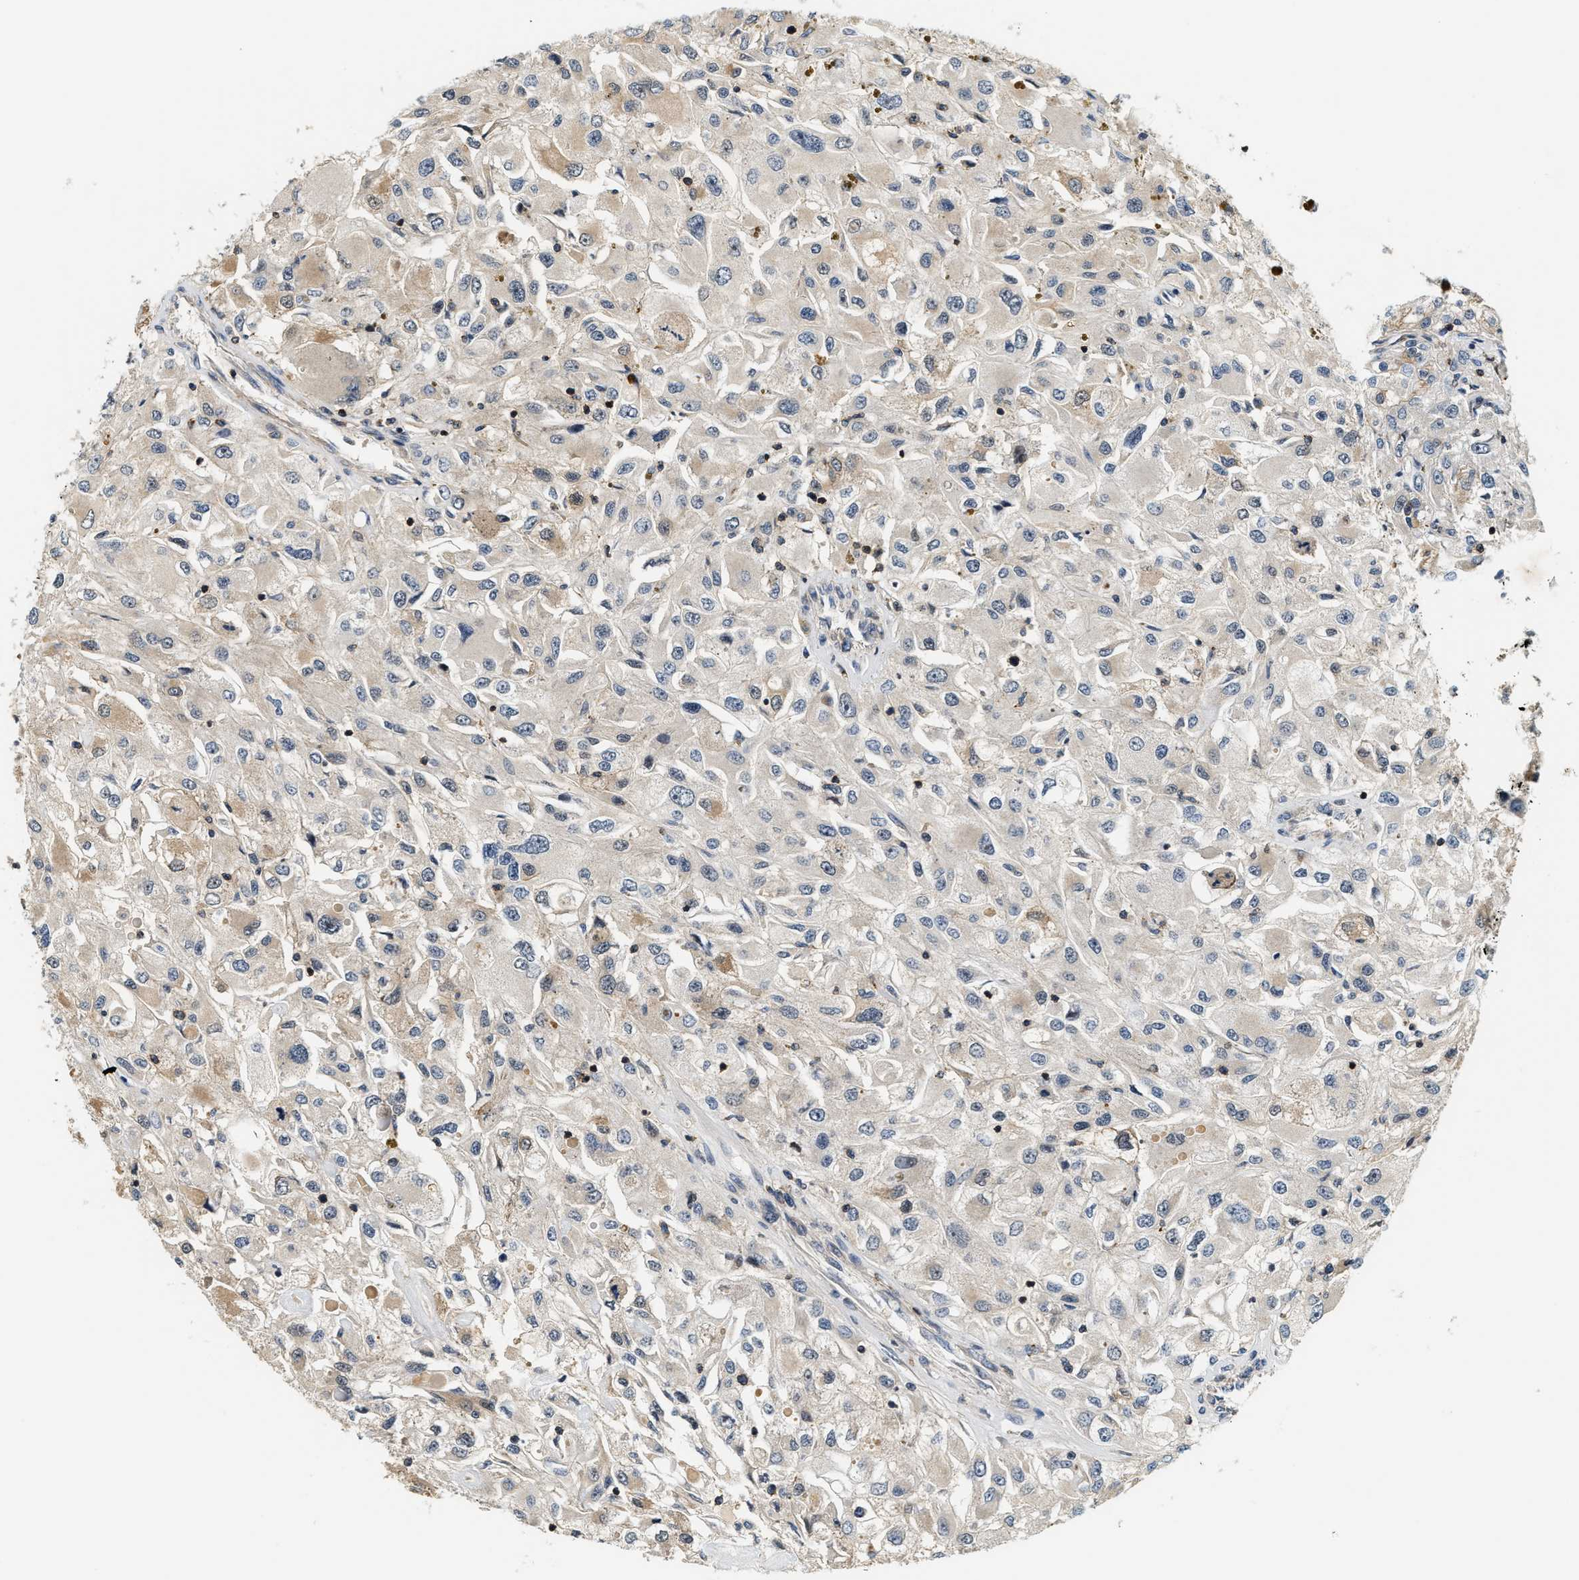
{"staining": {"intensity": "weak", "quantity": "25%-75%", "location": "cytoplasmic/membranous"}, "tissue": "renal cancer", "cell_type": "Tumor cells", "image_type": "cancer", "snomed": [{"axis": "morphology", "description": "Adenocarcinoma, NOS"}, {"axis": "topography", "description": "Kidney"}], "caption": "DAB (3,3'-diaminobenzidine) immunohistochemical staining of renal adenocarcinoma shows weak cytoplasmic/membranous protein expression in about 25%-75% of tumor cells.", "gene": "SAMD9", "patient": {"sex": "female", "age": 52}}